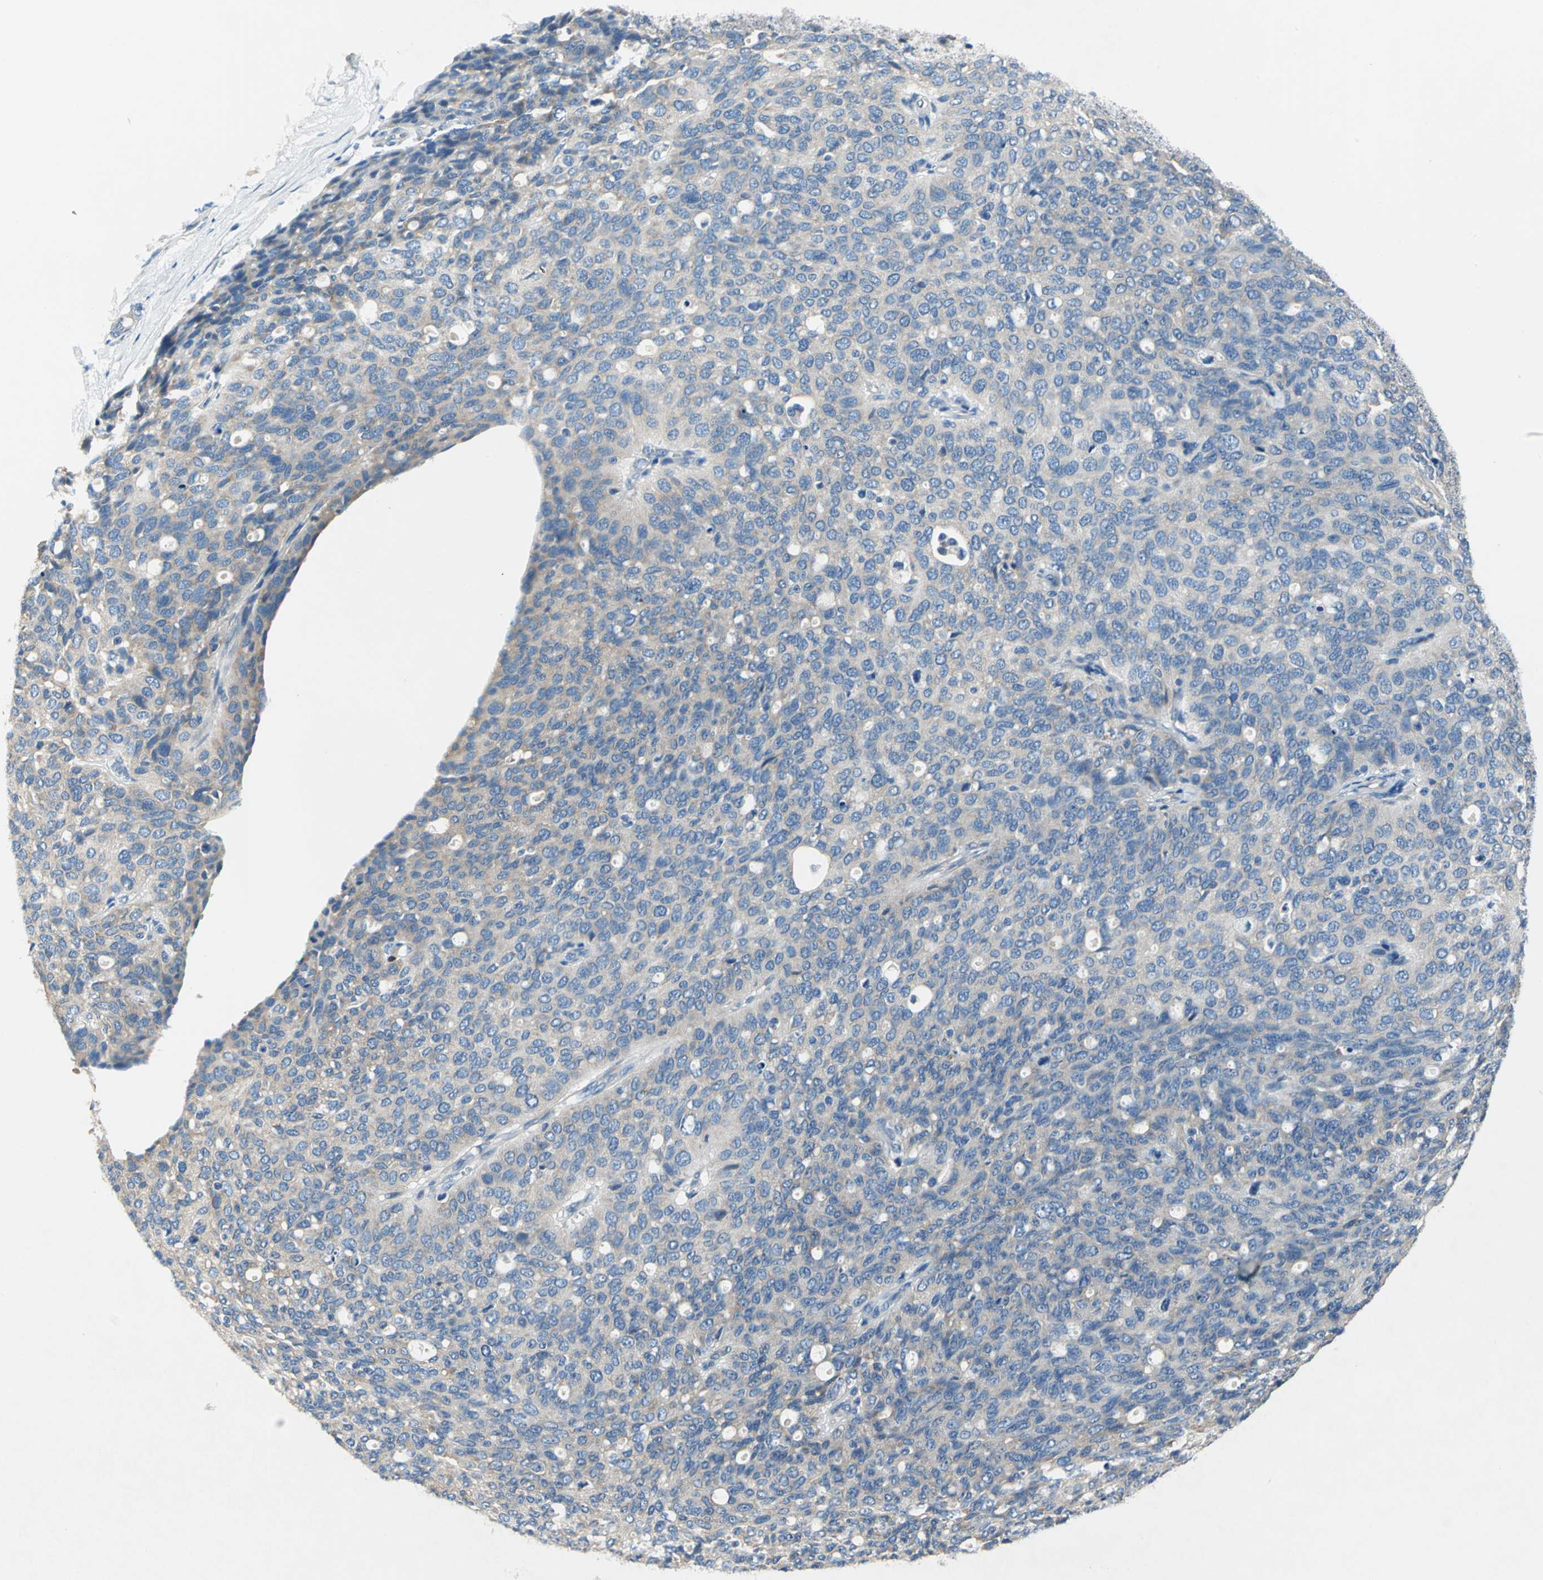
{"staining": {"intensity": "weak", "quantity": "25%-75%", "location": "cytoplasmic/membranous"}, "tissue": "ovarian cancer", "cell_type": "Tumor cells", "image_type": "cancer", "snomed": [{"axis": "morphology", "description": "Carcinoma, endometroid"}, {"axis": "topography", "description": "Ovary"}], "caption": "Ovarian endometroid carcinoma tissue reveals weak cytoplasmic/membranous expression in about 25%-75% of tumor cells, visualized by immunohistochemistry.", "gene": "TRIM25", "patient": {"sex": "female", "age": 60}}